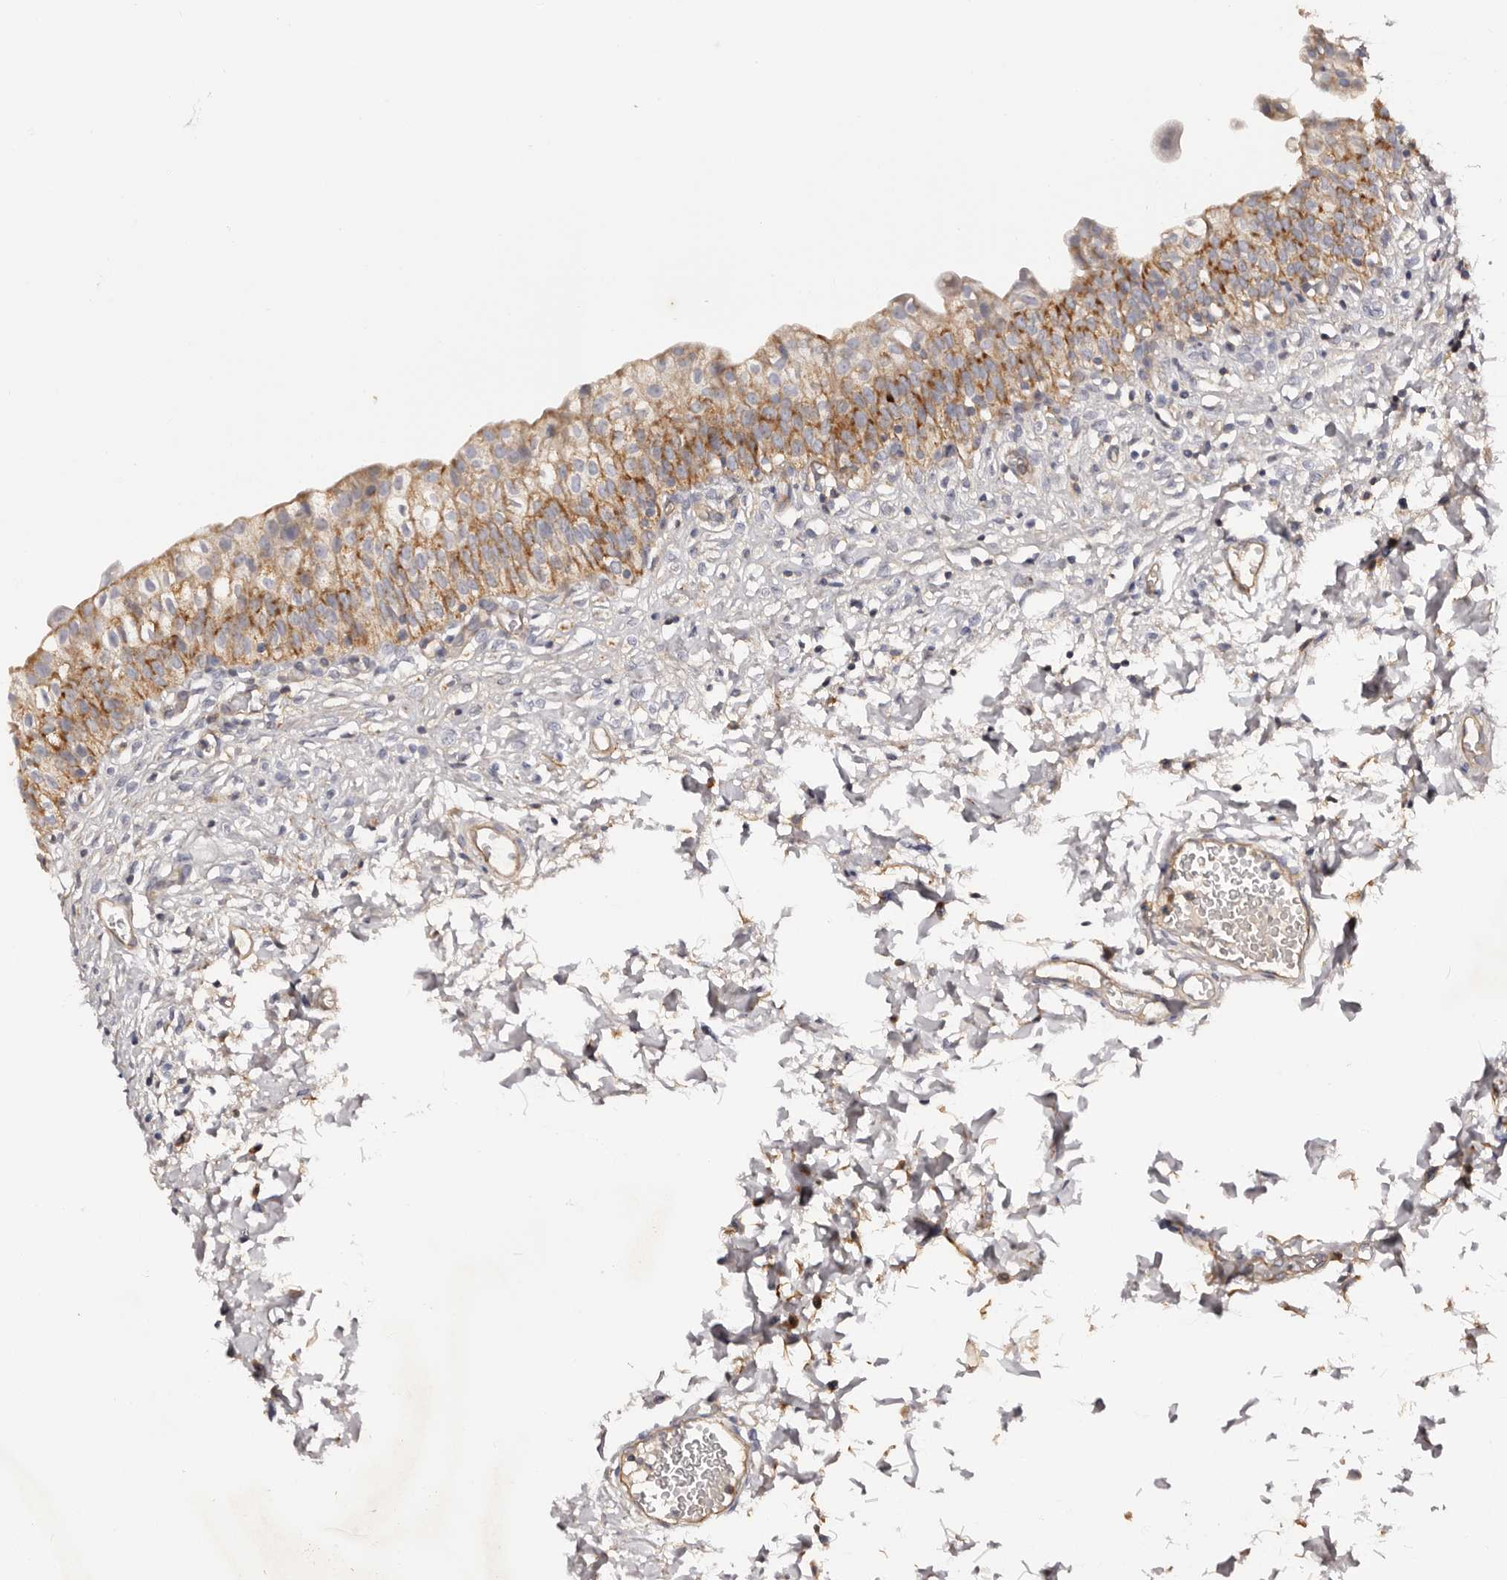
{"staining": {"intensity": "strong", "quantity": ">75%", "location": "cytoplasmic/membranous"}, "tissue": "urinary bladder", "cell_type": "Urothelial cells", "image_type": "normal", "snomed": [{"axis": "morphology", "description": "Normal tissue, NOS"}, {"axis": "topography", "description": "Urinary bladder"}], "caption": "Urothelial cells display strong cytoplasmic/membranous expression in about >75% of cells in normal urinary bladder.", "gene": "DMRT2", "patient": {"sex": "male", "age": 55}}